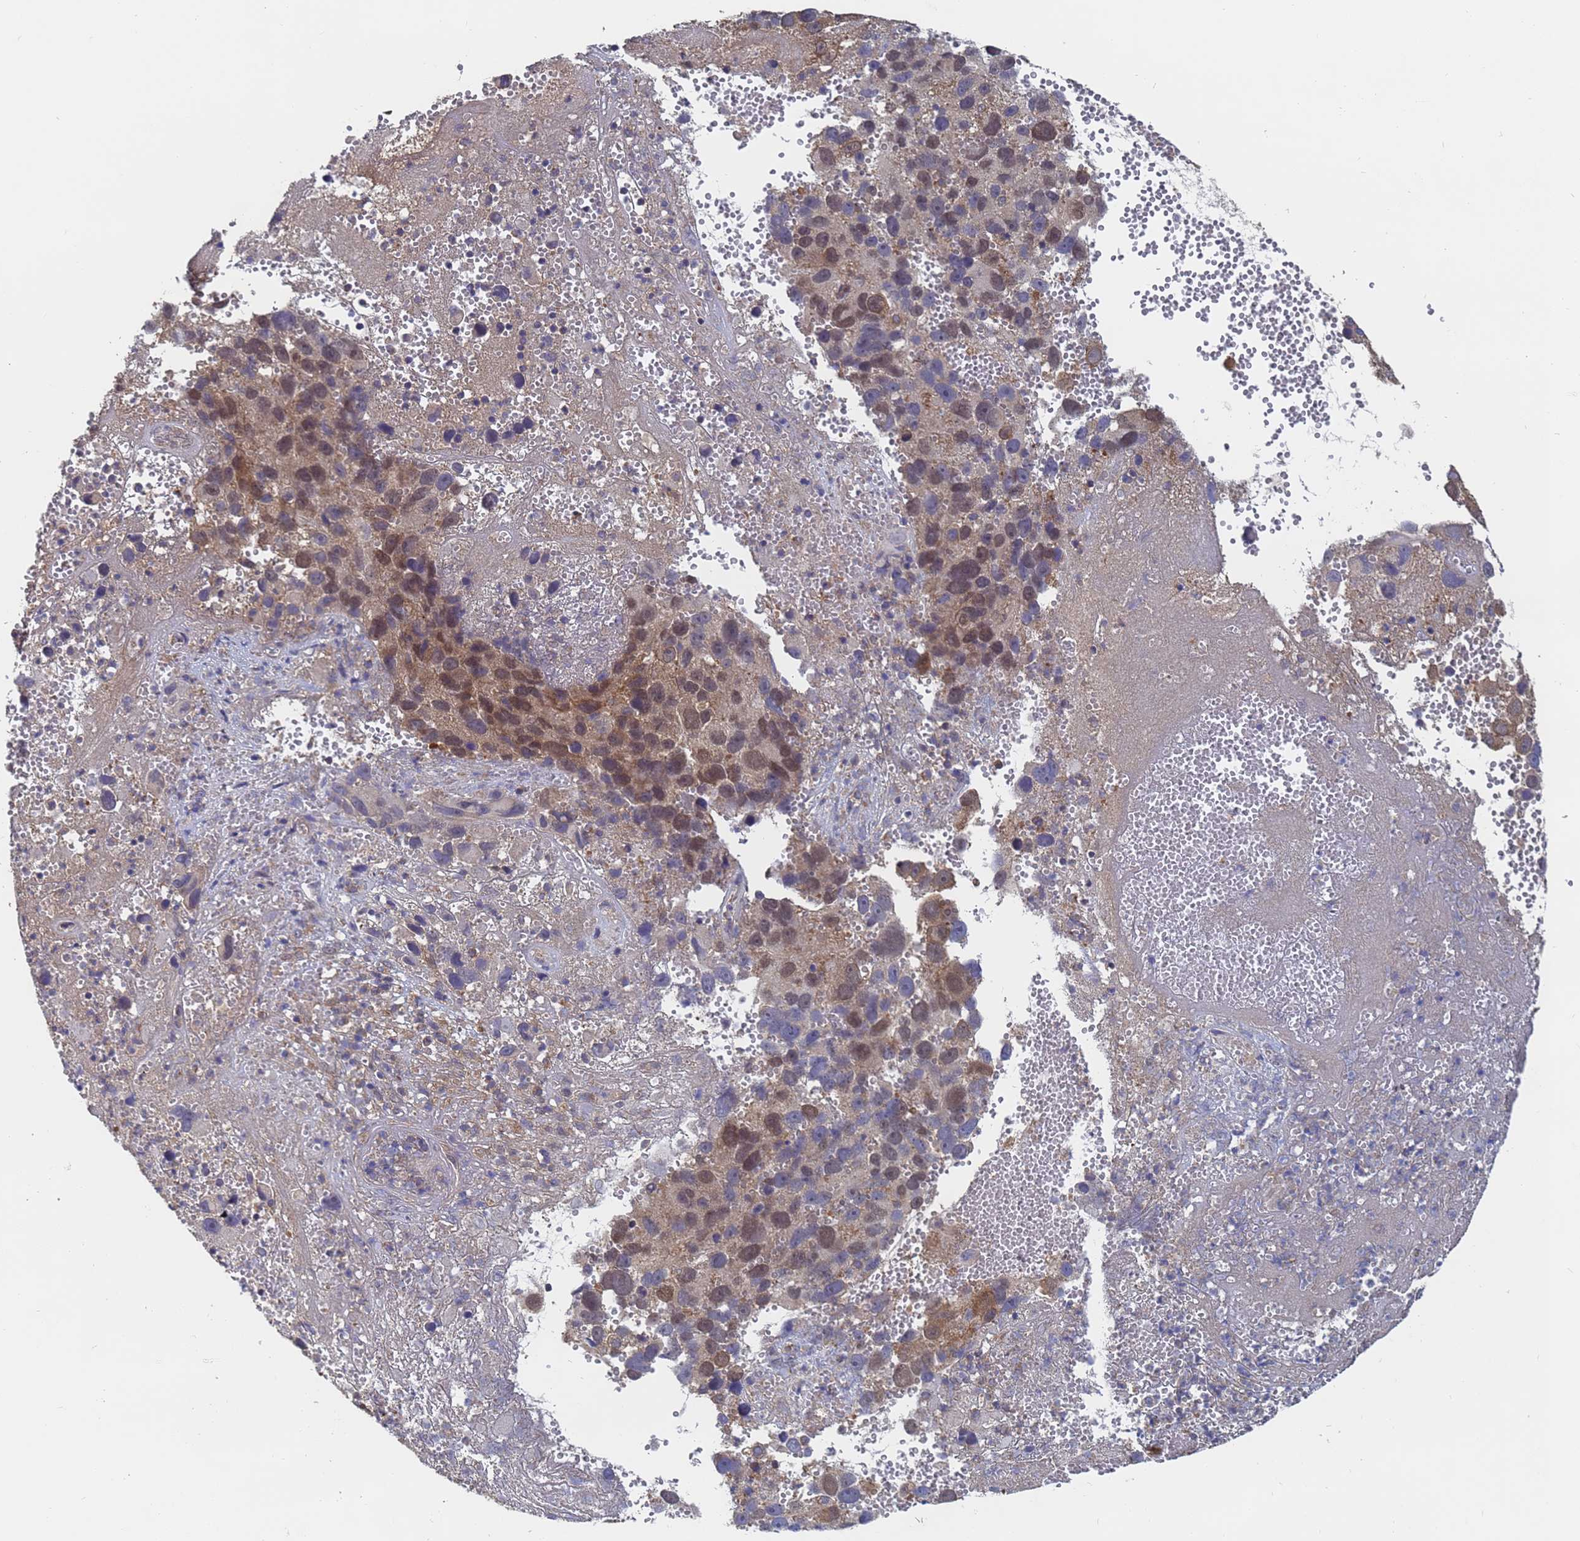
{"staining": {"intensity": "moderate", "quantity": ">75%", "location": "nuclear"}, "tissue": "melanoma", "cell_type": "Tumor cells", "image_type": "cancer", "snomed": [{"axis": "morphology", "description": "Malignant melanoma, NOS"}, {"axis": "topography", "description": "Skin"}], "caption": "Moderate nuclear positivity for a protein is present in approximately >75% of tumor cells of melanoma using immunohistochemistry.", "gene": "ALS2CL", "patient": {"sex": "male", "age": 84}}